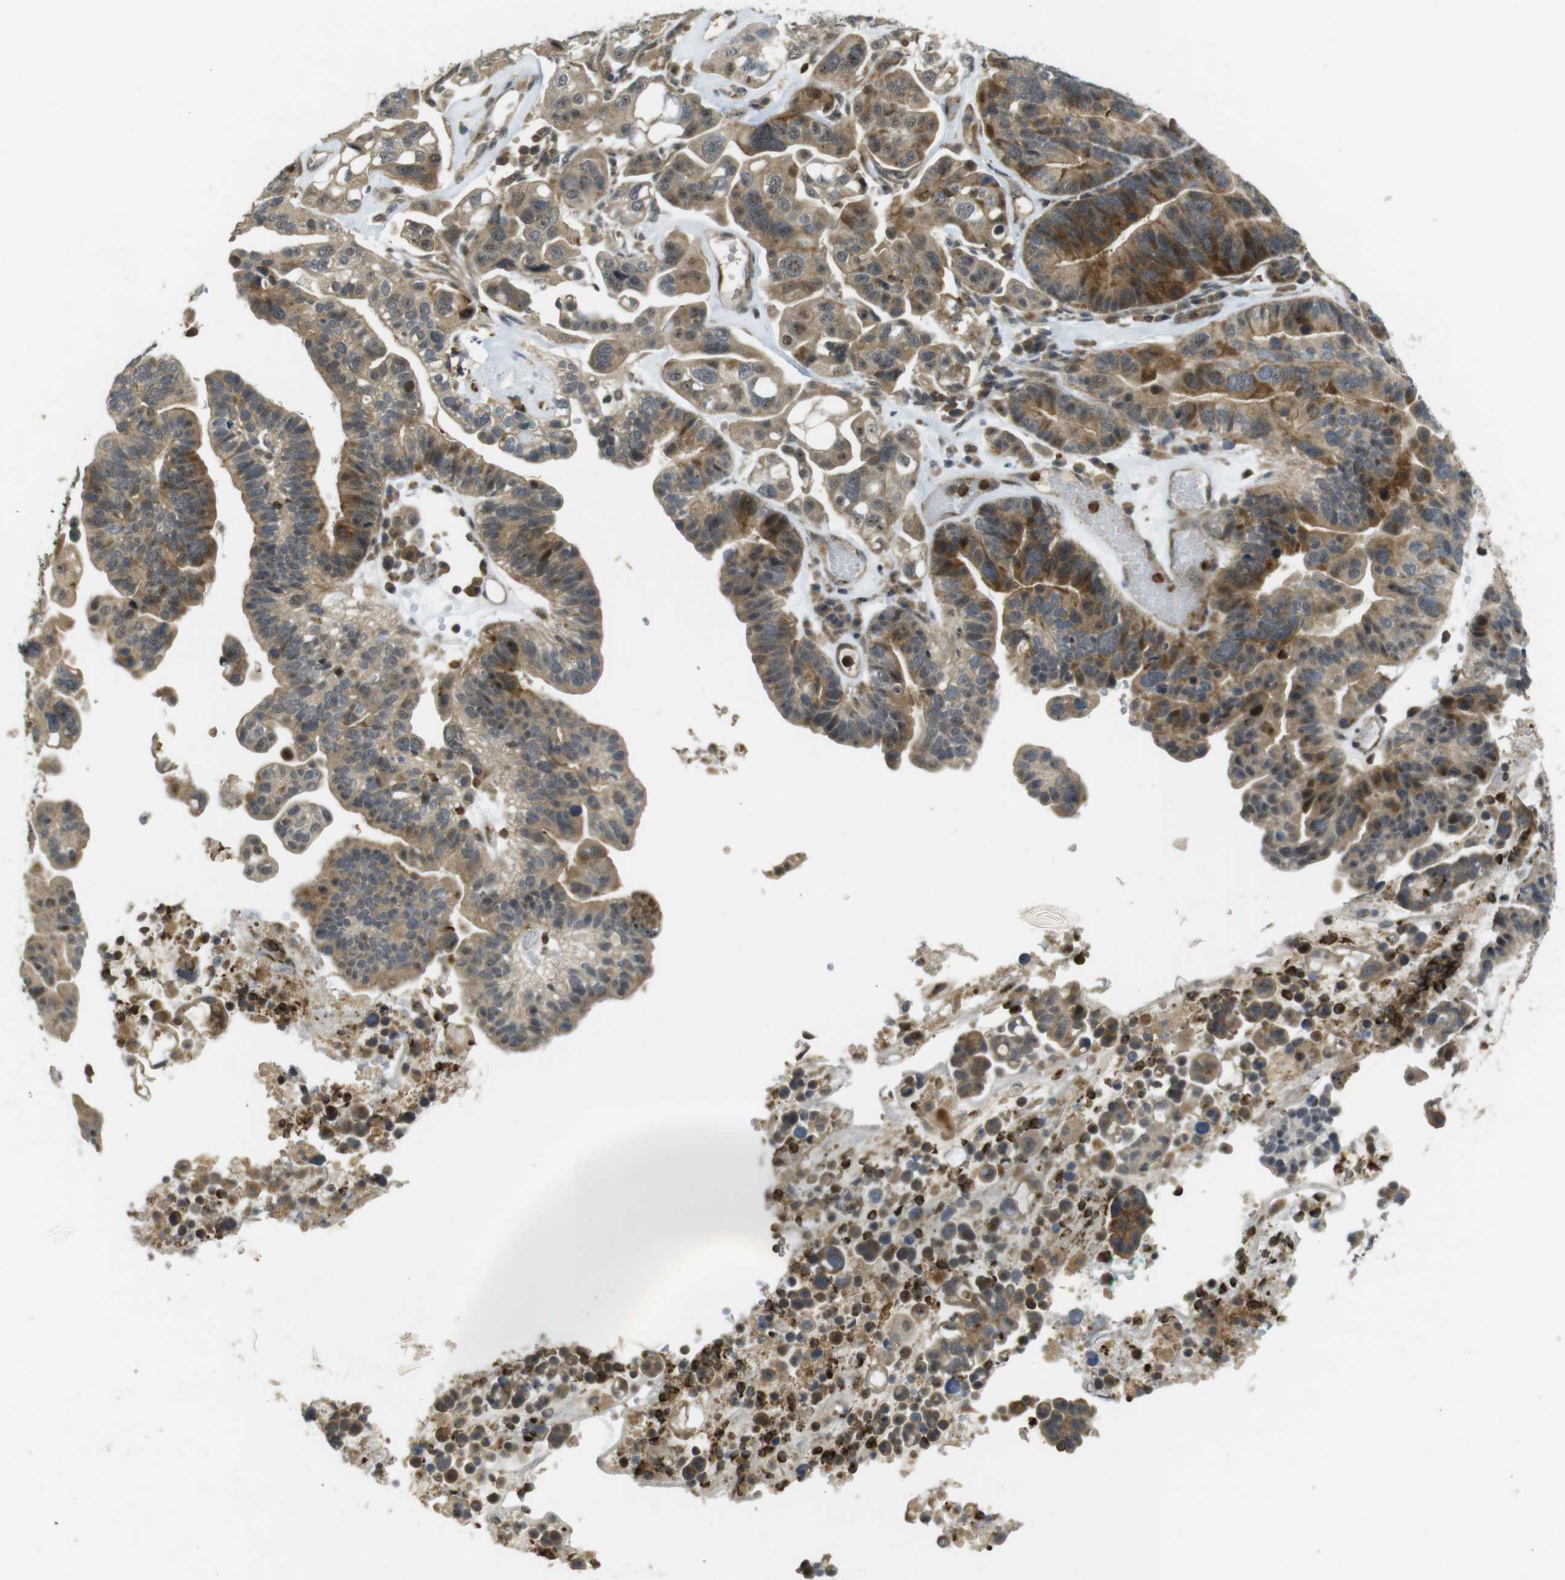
{"staining": {"intensity": "moderate", "quantity": ">75%", "location": "cytoplasmic/membranous,nuclear"}, "tissue": "ovarian cancer", "cell_type": "Tumor cells", "image_type": "cancer", "snomed": [{"axis": "morphology", "description": "Cystadenocarcinoma, serous, NOS"}, {"axis": "topography", "description": "Ovary"}], "caption": "High-magnification brightfield microscopy of ovarian cancer (serous cystadenocarcinoma) stained with DAB (brown) and counterstained with hematoxylin (blue). tumor cells exhibit moderate cytoplasmic/membranous and nuclear expression is appreciated in about>75% of cells.", "gene": "TMX3", "patient": {"sex": "female", "age": 56}}